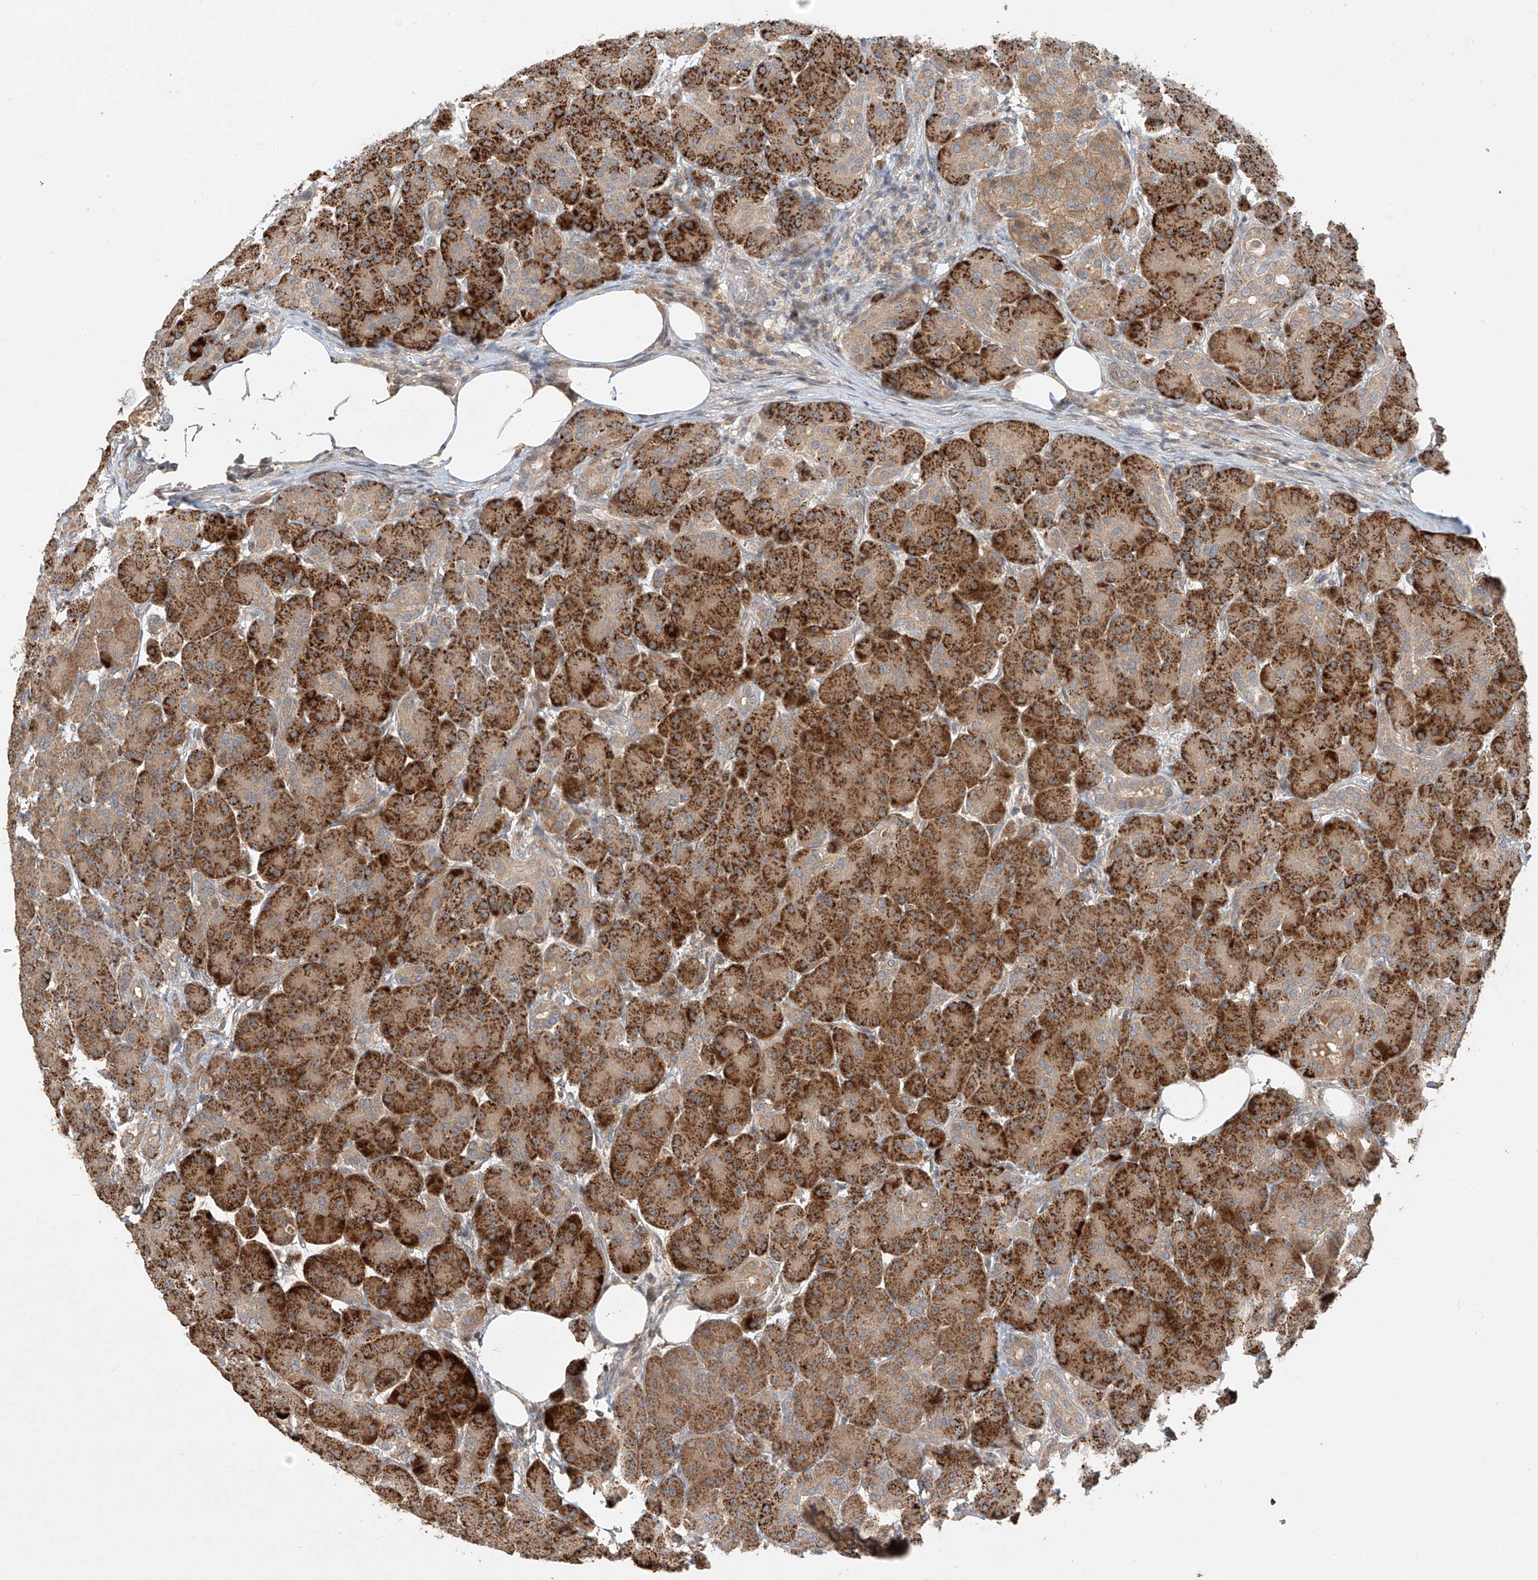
{"staining": {"intensity": "strong", "quantity": ">75%", "location": "cytoplasmic/membranous"}, "tissue": "pancreas", "cell_type": "Exocrine glandular cells", "image_type": "normal", "snomed": [{"axis": "morphology", "description": "Normal tissue, NOS"}, {"axis": "topography", "description": "Pancreas"}], "caption": "IHC of benign pancreas exhibits high levels of strong cytoplasmic/membranous staining in approximately >75% of exocrine glandular cells.", "gene": "TMEM61", "patient": {"sex": "male", "age": 63}}